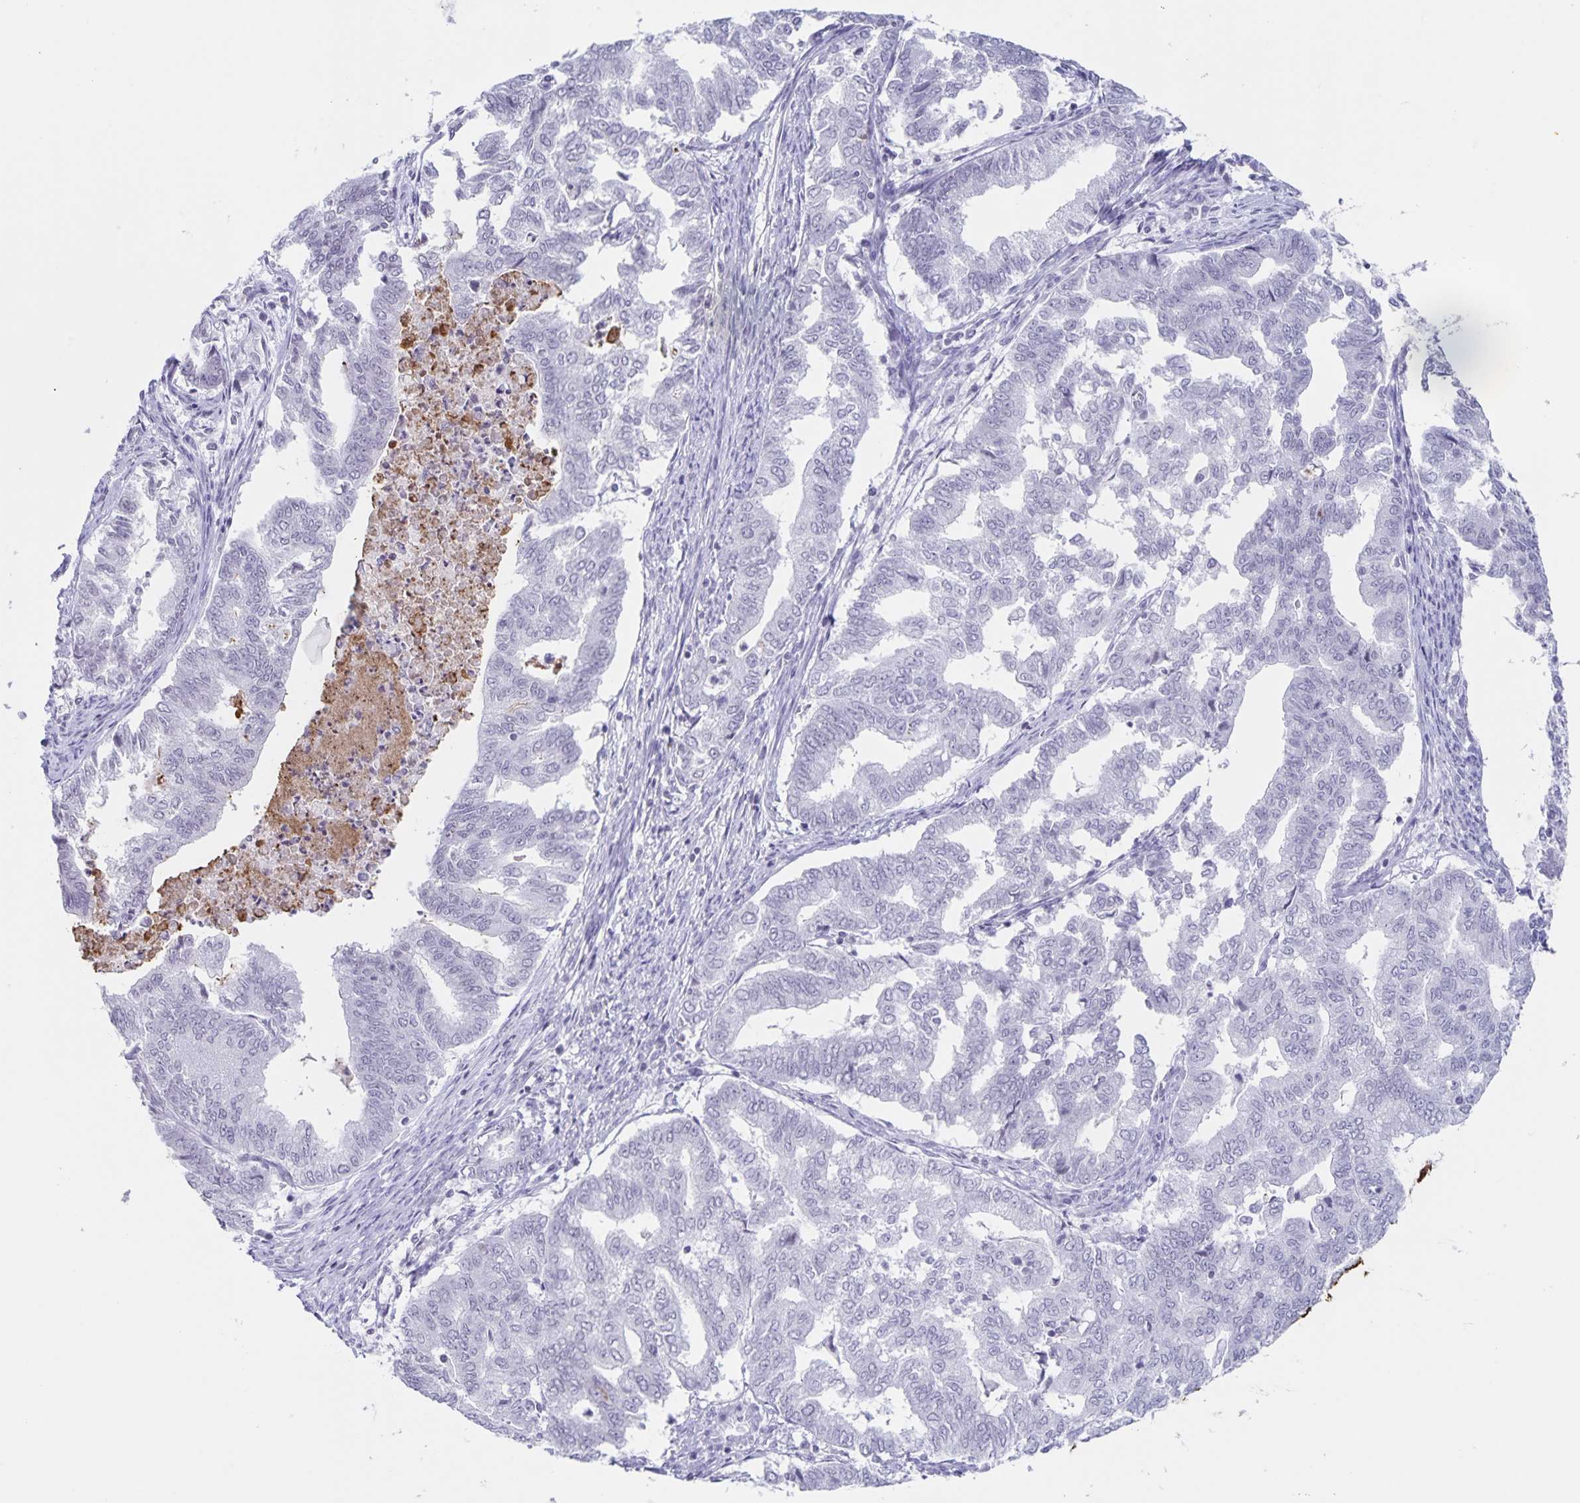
{"staining": {"intensity": "negative", "quantity": "none", "location": "none"}, "tissue": "endometrial cancer", "cell_type": "Tumor cells", "image_type": "cancer", "snomed": [{"axis": "morphology", "description": "Adenocarcinoma, NOS"}, {"axis": "topography", "description": "Endometrium"}], "caption": "The image displays no significant staining in tumor cells of endometrial cancer.", "gene": "LCE6A", "patient": {"sex": "female", "age": 79}}